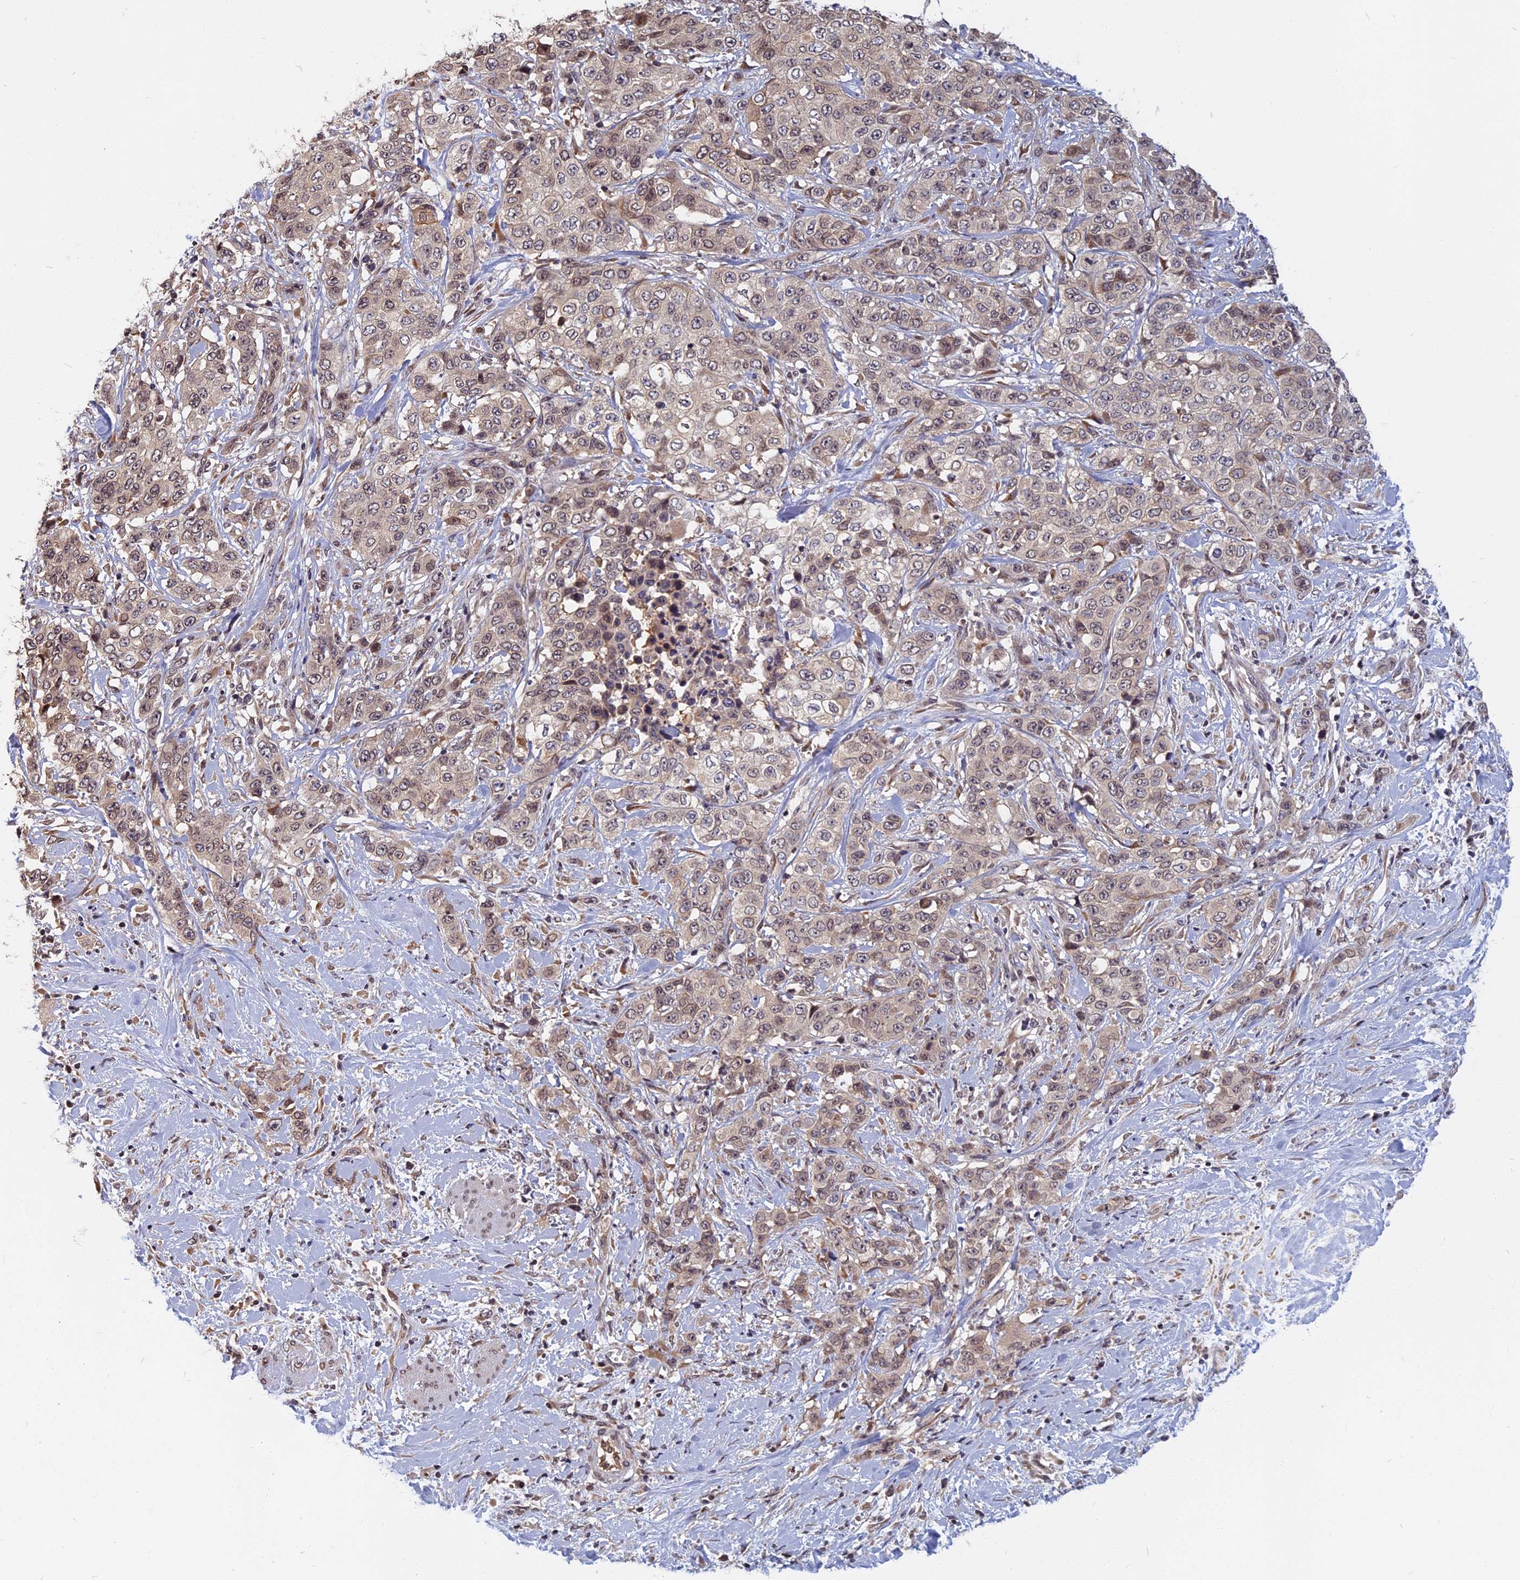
{"staining": {"intensity": "weak", "quantity": "25%-75%", "location": "cytoplasmic/membranous,nuclear"}, "tissue": "stomach cancer", "cell_type": "Tumor cells", "image_type": "cancer", "snomed": [{"axis": "morphology", "description": "Adenocarcinoma, NOS"}, {"axis": "topography", "description": "Stomach, upper"}], "caption": "Approximately 25%-75% of tumor cells in human adenocarcinoma (stomach) show weak cytoplasmic/membranous and nuclear protein positivity as visualized by brown immunohistochemical staining.", "gene": "CCDC113", "patient": {"sex": "male", "age": 62}}